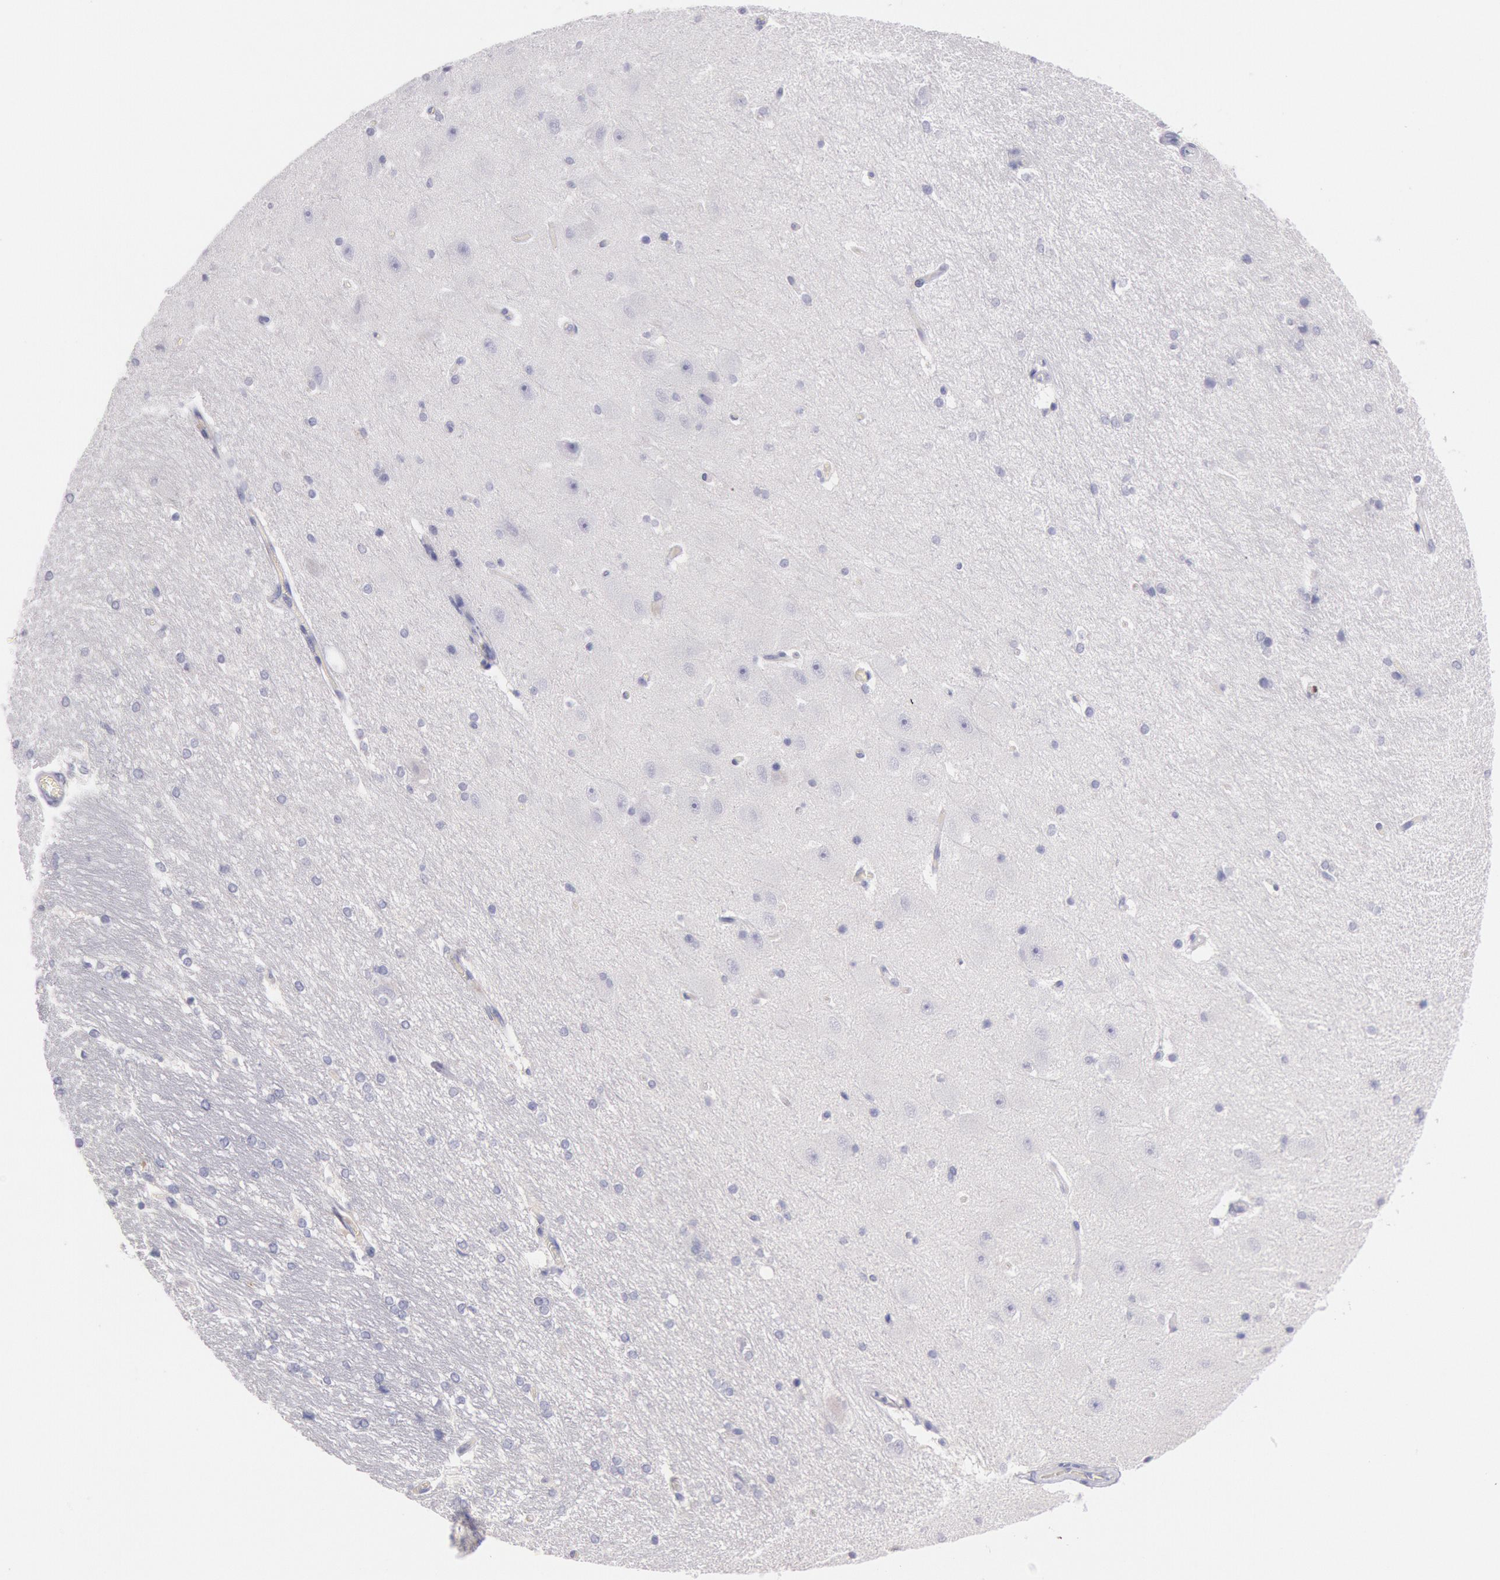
{"staining": {"intensity": "negative", "quantity": "none", "location": "none"}, "tissue": "hippocampus", "cell_type": "Glial cells", "image_type": "normal", "snomed": [{"axis": "morphology", "description": "Normal tissue, NOS"}, {"axis": "topography", "description": "Hippocampus"}], "caption": "The IHC histopathology image has no significant positivity in glial cells of hippocampus.", "gene": "EGFR", "patient": {"sex": "female", "age": 19}}